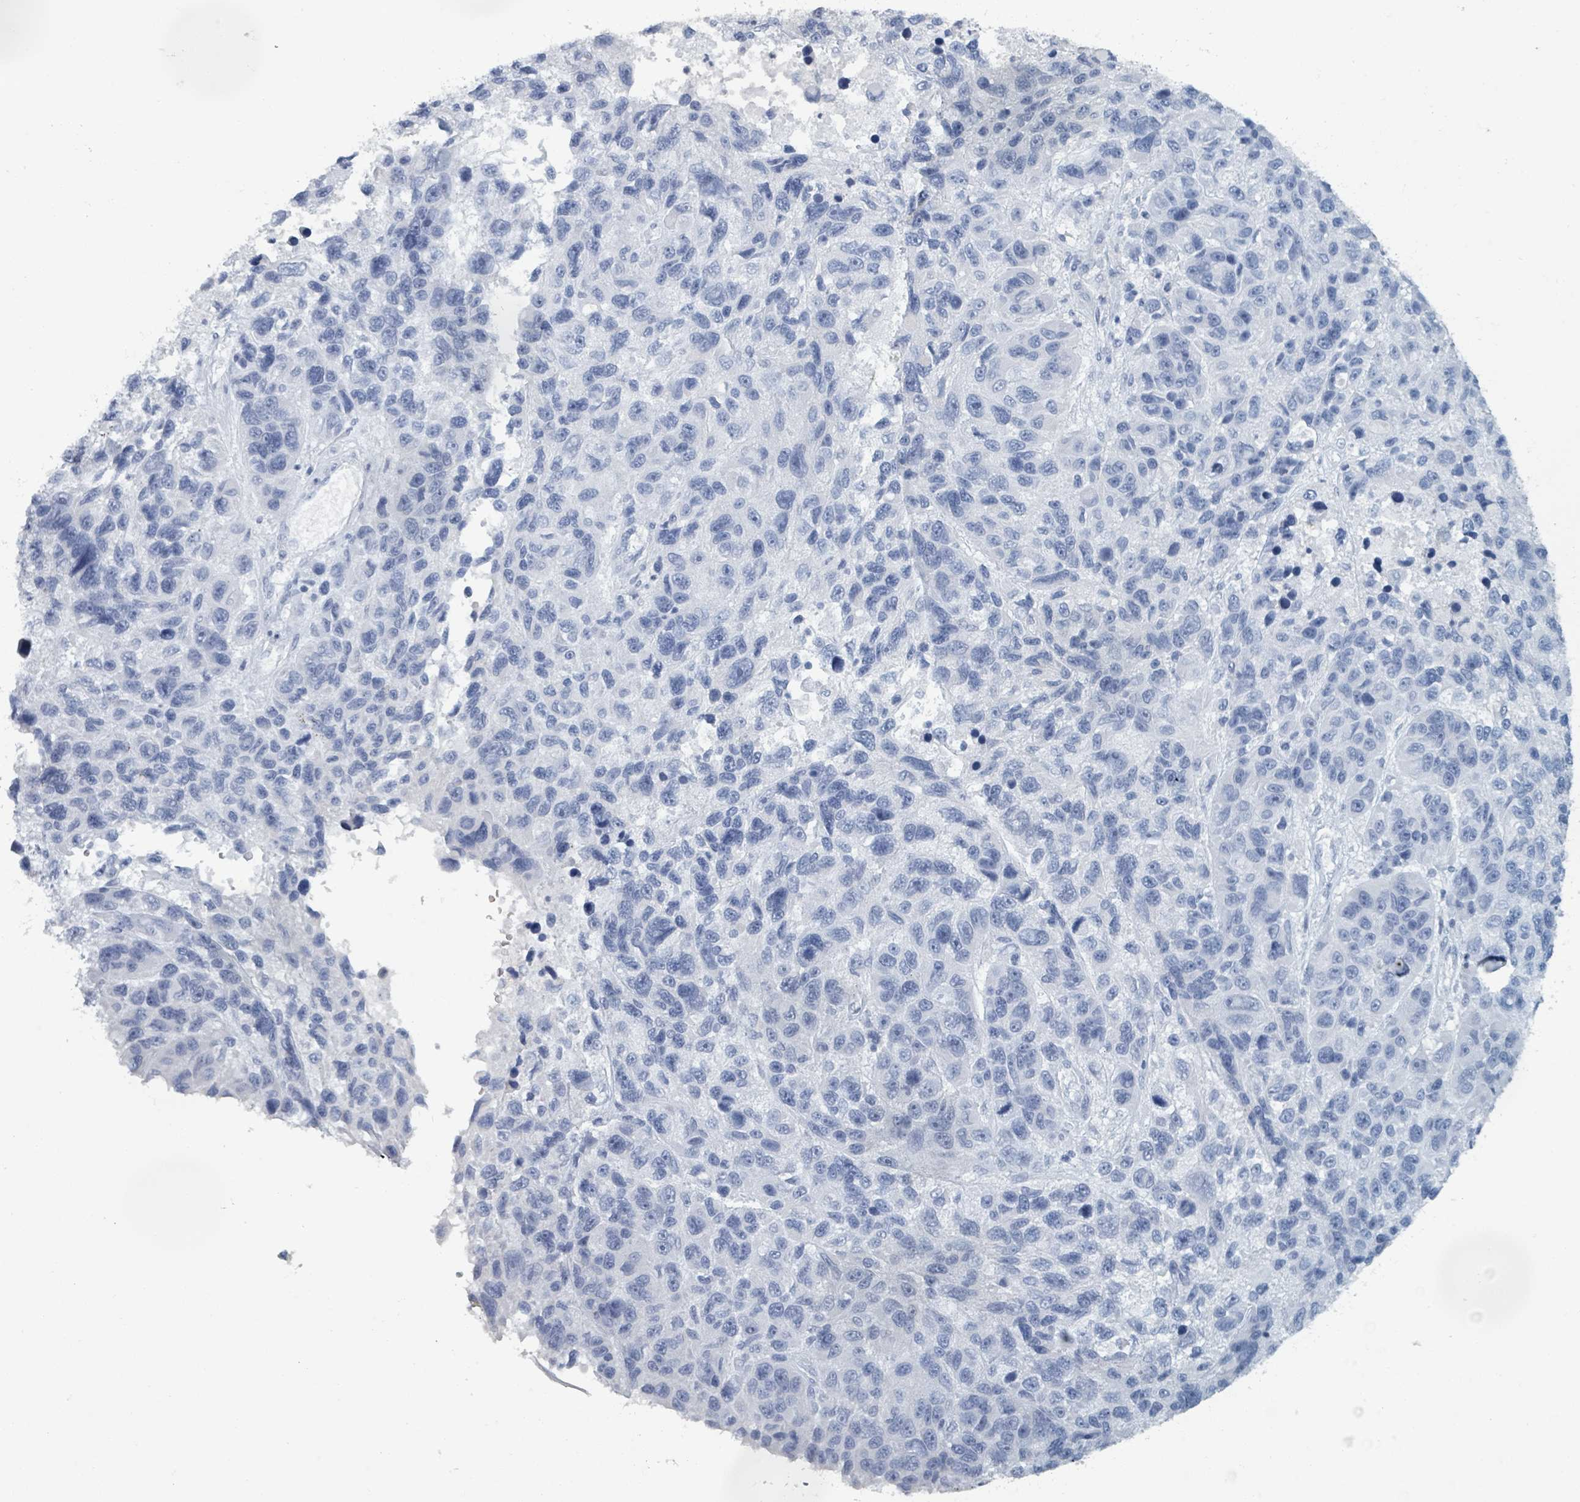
{"staining": {"intensity": "negative", "quantity": "none", "location": "none"}, "tissue": "melanoma", "cell_type": "Tumor cells", "image_type": "cancer", "snomed": [{"axis": "morphology", "description": "Malignant melanoma, NOS"}, {"axis": "topography", "description": "Skin"}], "caption": "This is an immunohistochemistry photomicrograph of malignant melanoma. There is no positivity in tumor cells.", "gene": "HEATR5A", "patient": {"sex": "male", "age": 53}}